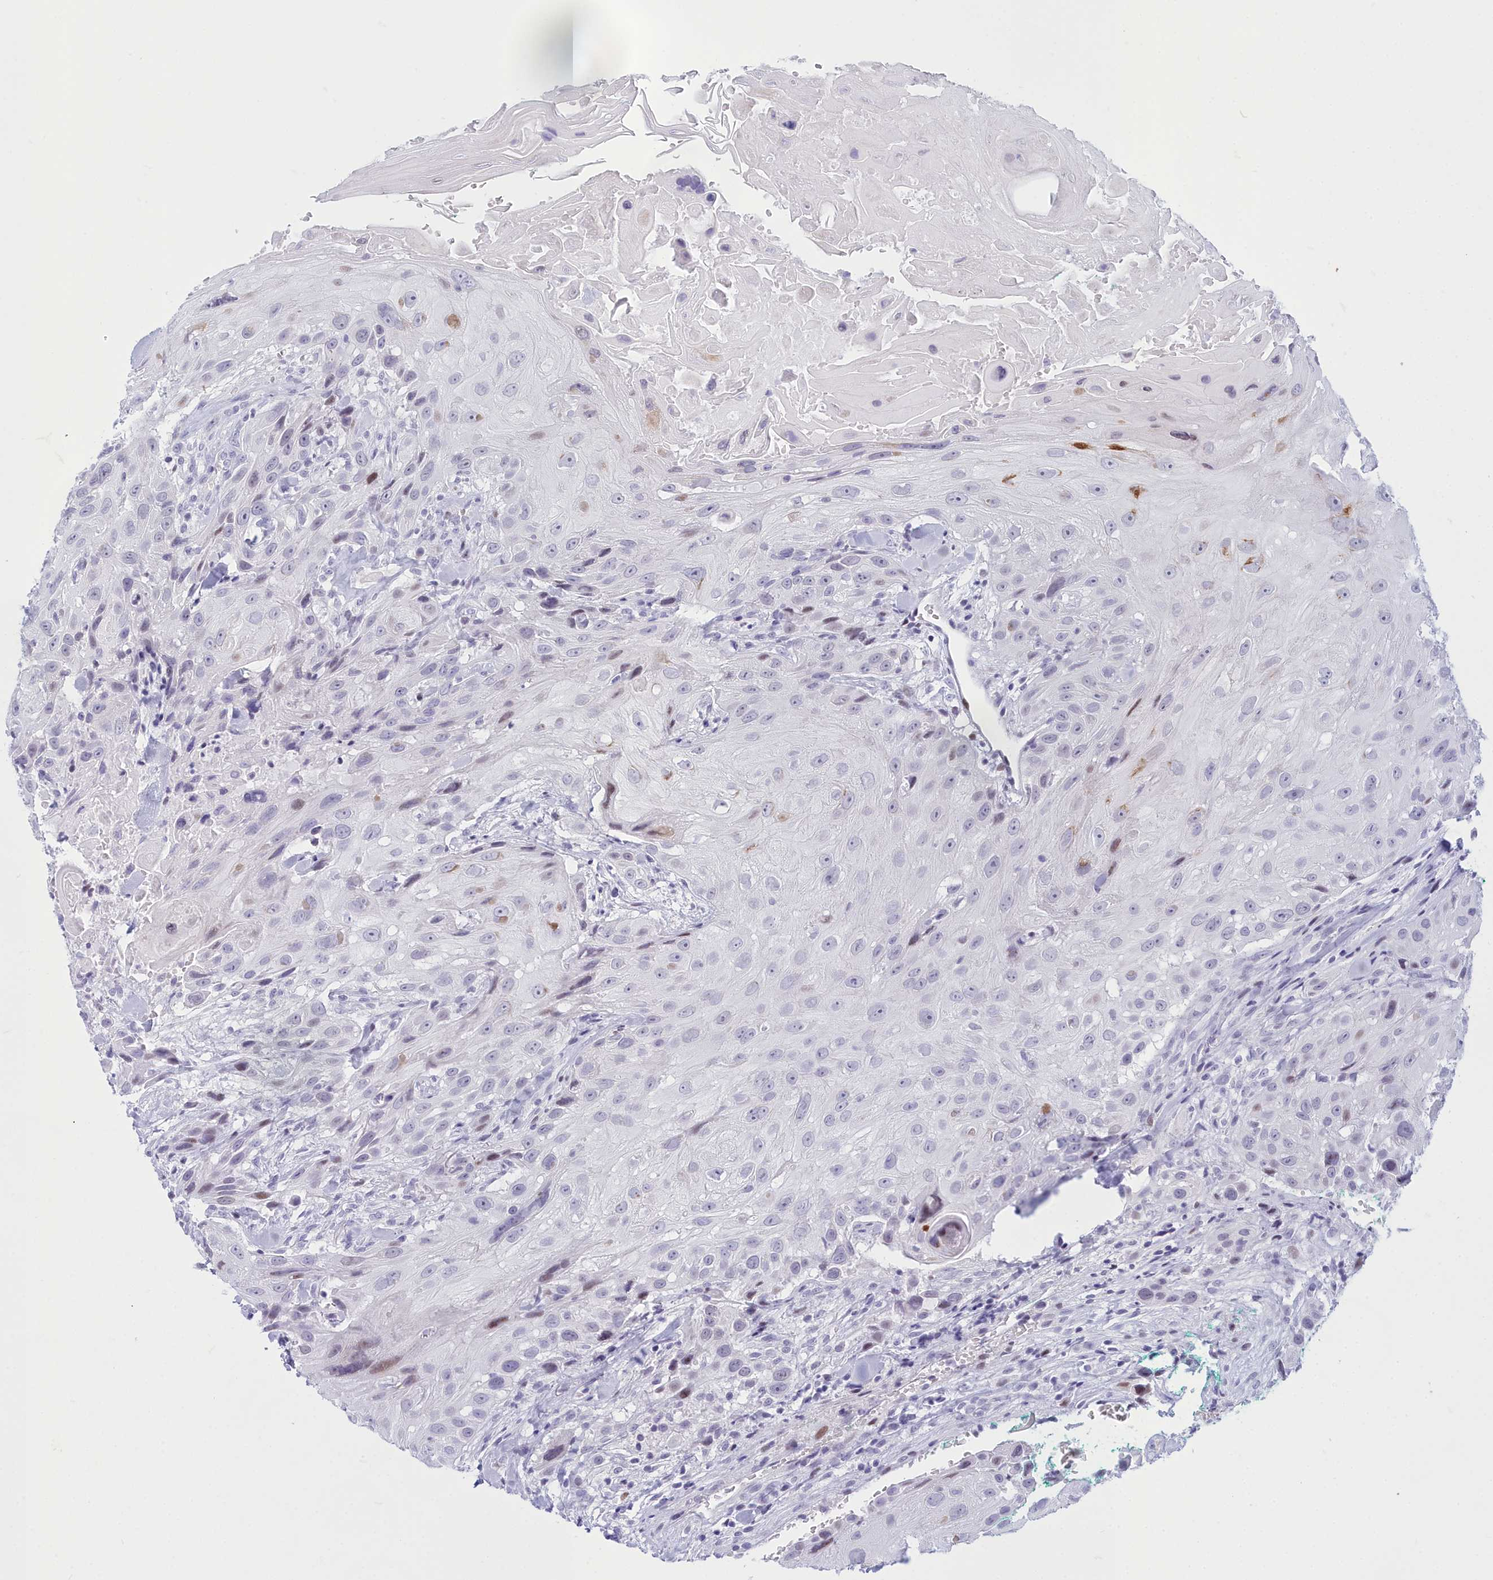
{"staining": {"intensity": "moderate", "quantity": "<25%", "location": "cytoplasmic/membranous,nuclear"}, "tissue": "head and neck cancer", "cell_type": "Tumor cells", "image_type": "cancer", "snomed": [{"axis": "morphology", "description": "Squamous cell carcinoma, NOS"}, {"axis": "topography", "description": "Head-Neck"}], "caption": "Head and neck cancer (squamous cell carcinoma) stained with DAB (3,3'-diaminobenzidine) immunohistochemistry (IHC) reveals low levels of moderate cytoplasmic/membranous and nuclear positivity in about <25% of tumor cells.", "gene": "SNX20", "patient": {"sex": "male", "age": 81}}